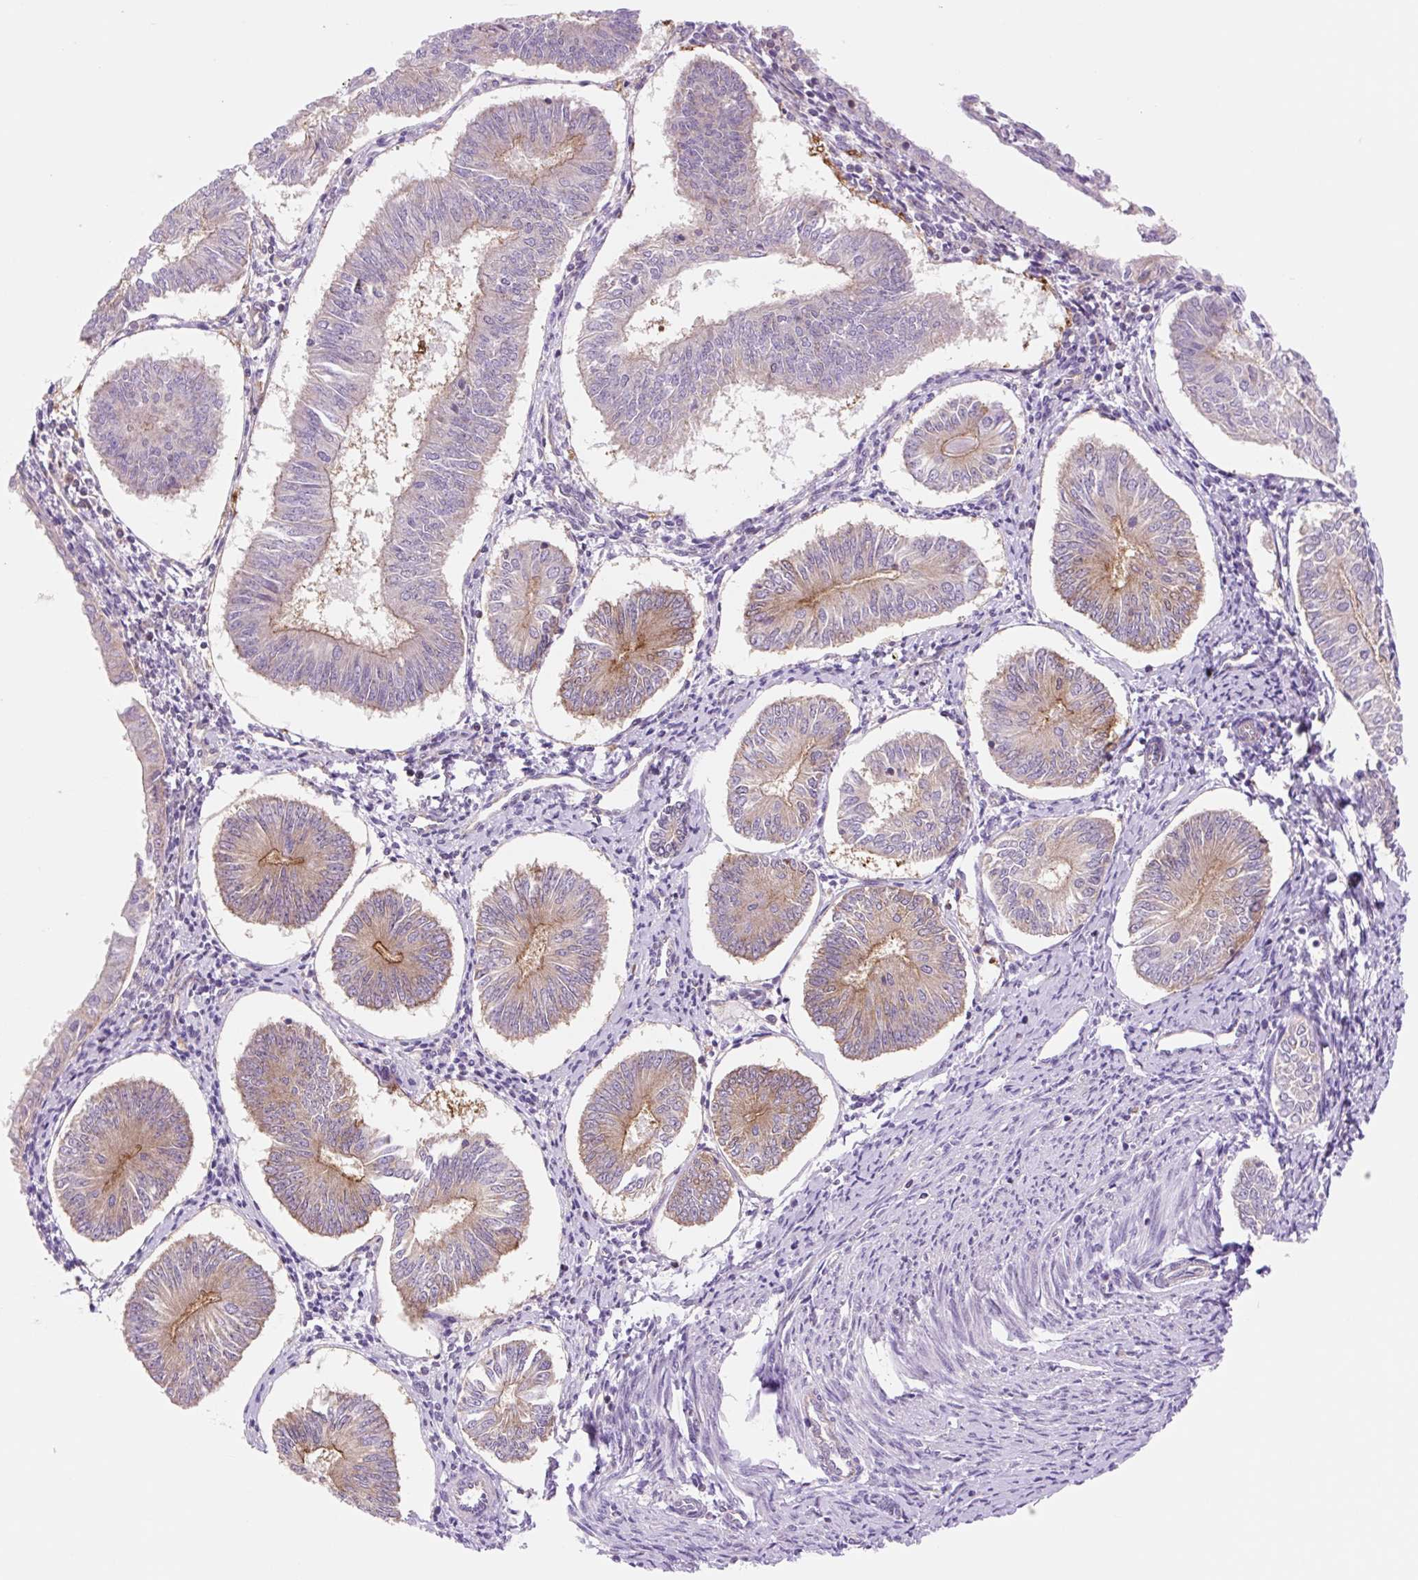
{"staining": {"intensity": "moderate", "quantity": "<25%", "location": "cytoplasmic/membranous"}, "tissue": "endometrial cancer", "cell_type": "Tumor cells", "image_type": "cancer", "snomed": [{"axis": "morphology", "description": "Adenocarcinoma, NOS"}, {"axis": "topography", "description": "Endometrium"}], "caption": "Approximately <25% of tumor cells in adenocarcinoma (endometrial) display moderate cytoplasmic/membranous protein expression as visualized by brown immunohistochemical staining.", "gene": "VPS4A", "patient": {"sex": "female", "age": 58}}